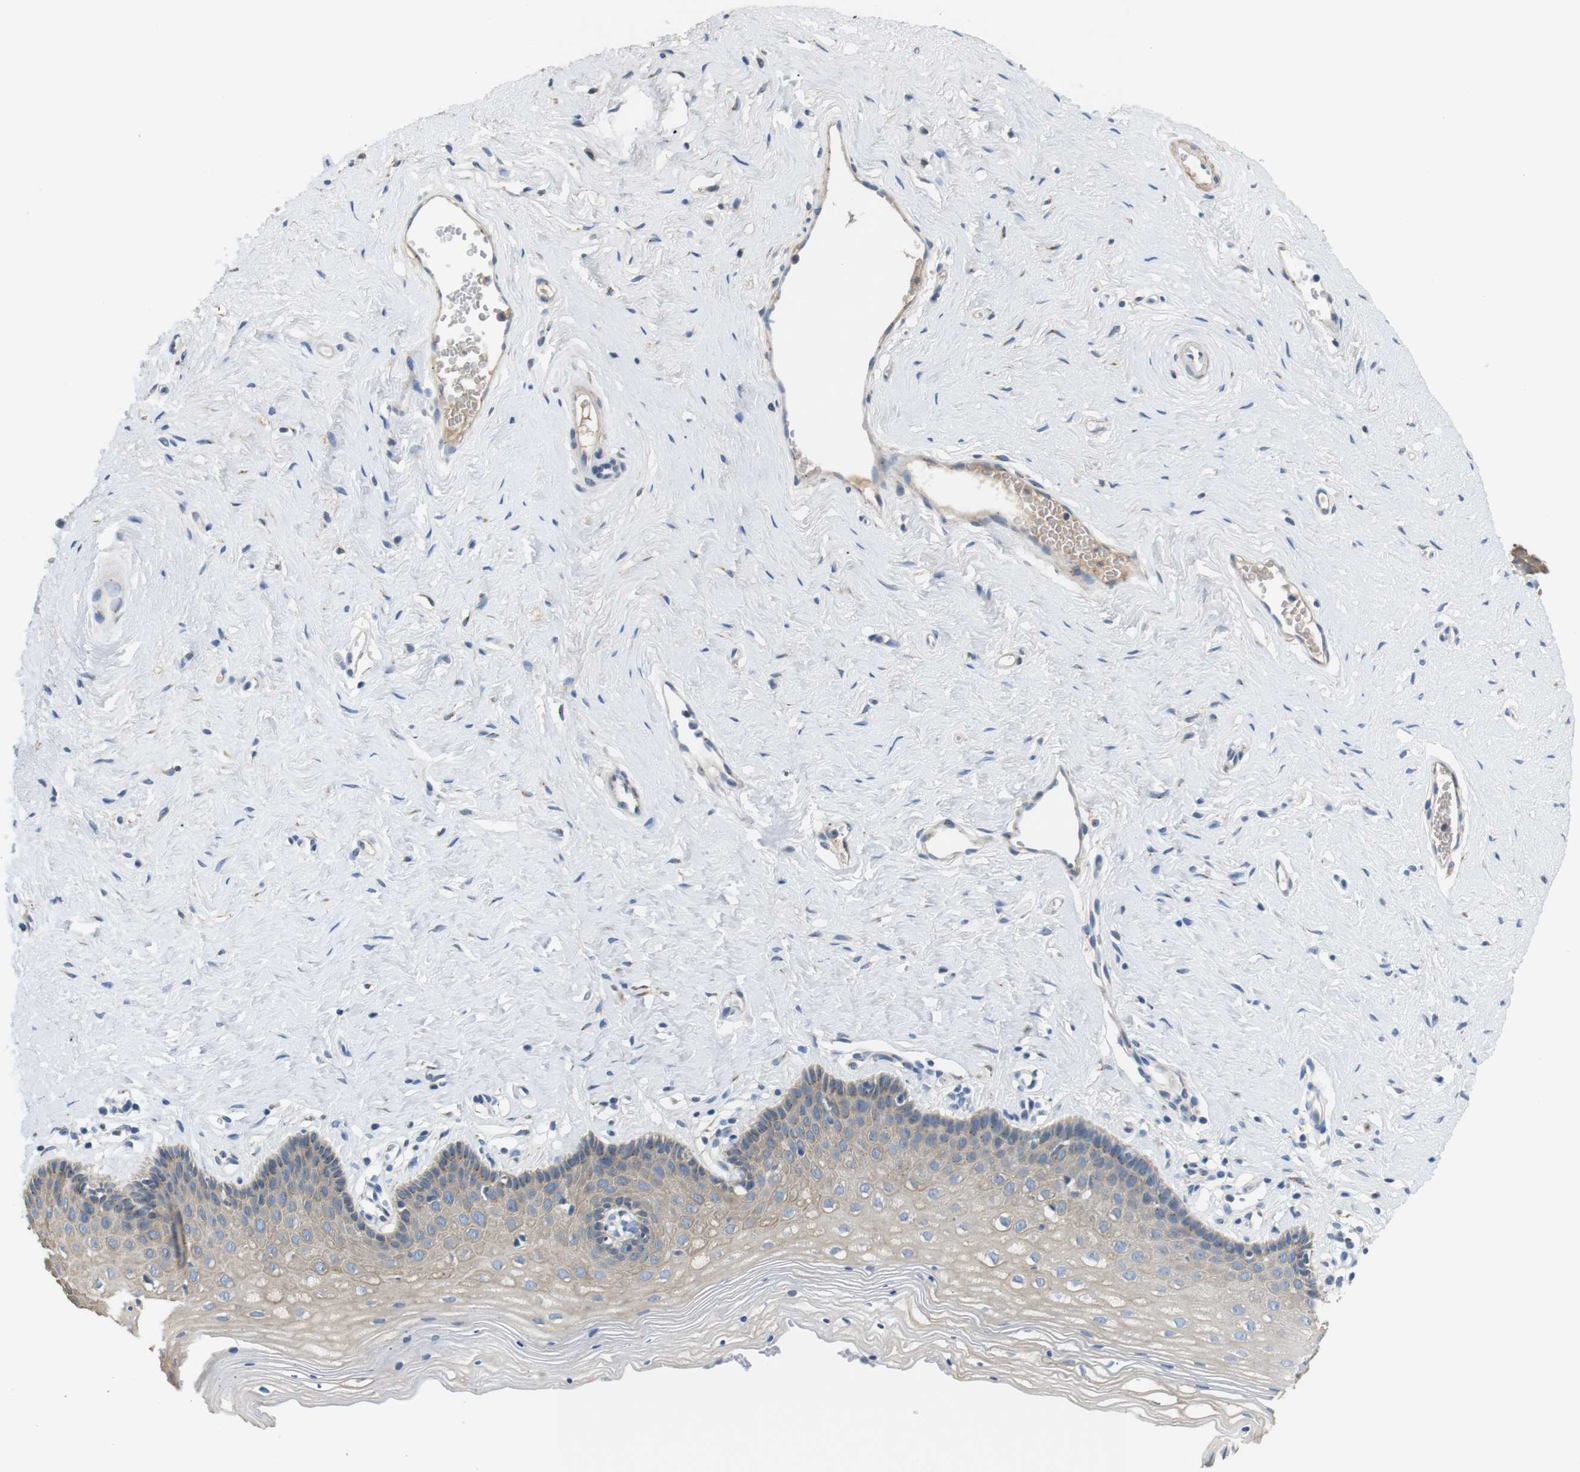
{"staining": {"intensity": "weak", "quantity": "<25%", "location": "cytoplasmic/membranous"}, "tissue": "vagina", "cell_type": "Squamous epithelial cells", "image_type": "normal", "snomed": [{"axis": "morphology", "description": "Normal tissue, NOS"}, {"axis": "topography", "description": "Vagina"}], "caption": "Immunohistochemistry (IHC) image of unremarkable human vagina stained for a protein (brown), which shows no expression in squamous epithelial cells. The staining was performed using DAB (3,3'-diaminobenzidine) to visualize the protein expression in brown, while the nuclei were stained in blue with hematoxylin (Magnification: 20x).", "gene": "UNC5CL", "patient": {"sex": "female", "age": 32}}